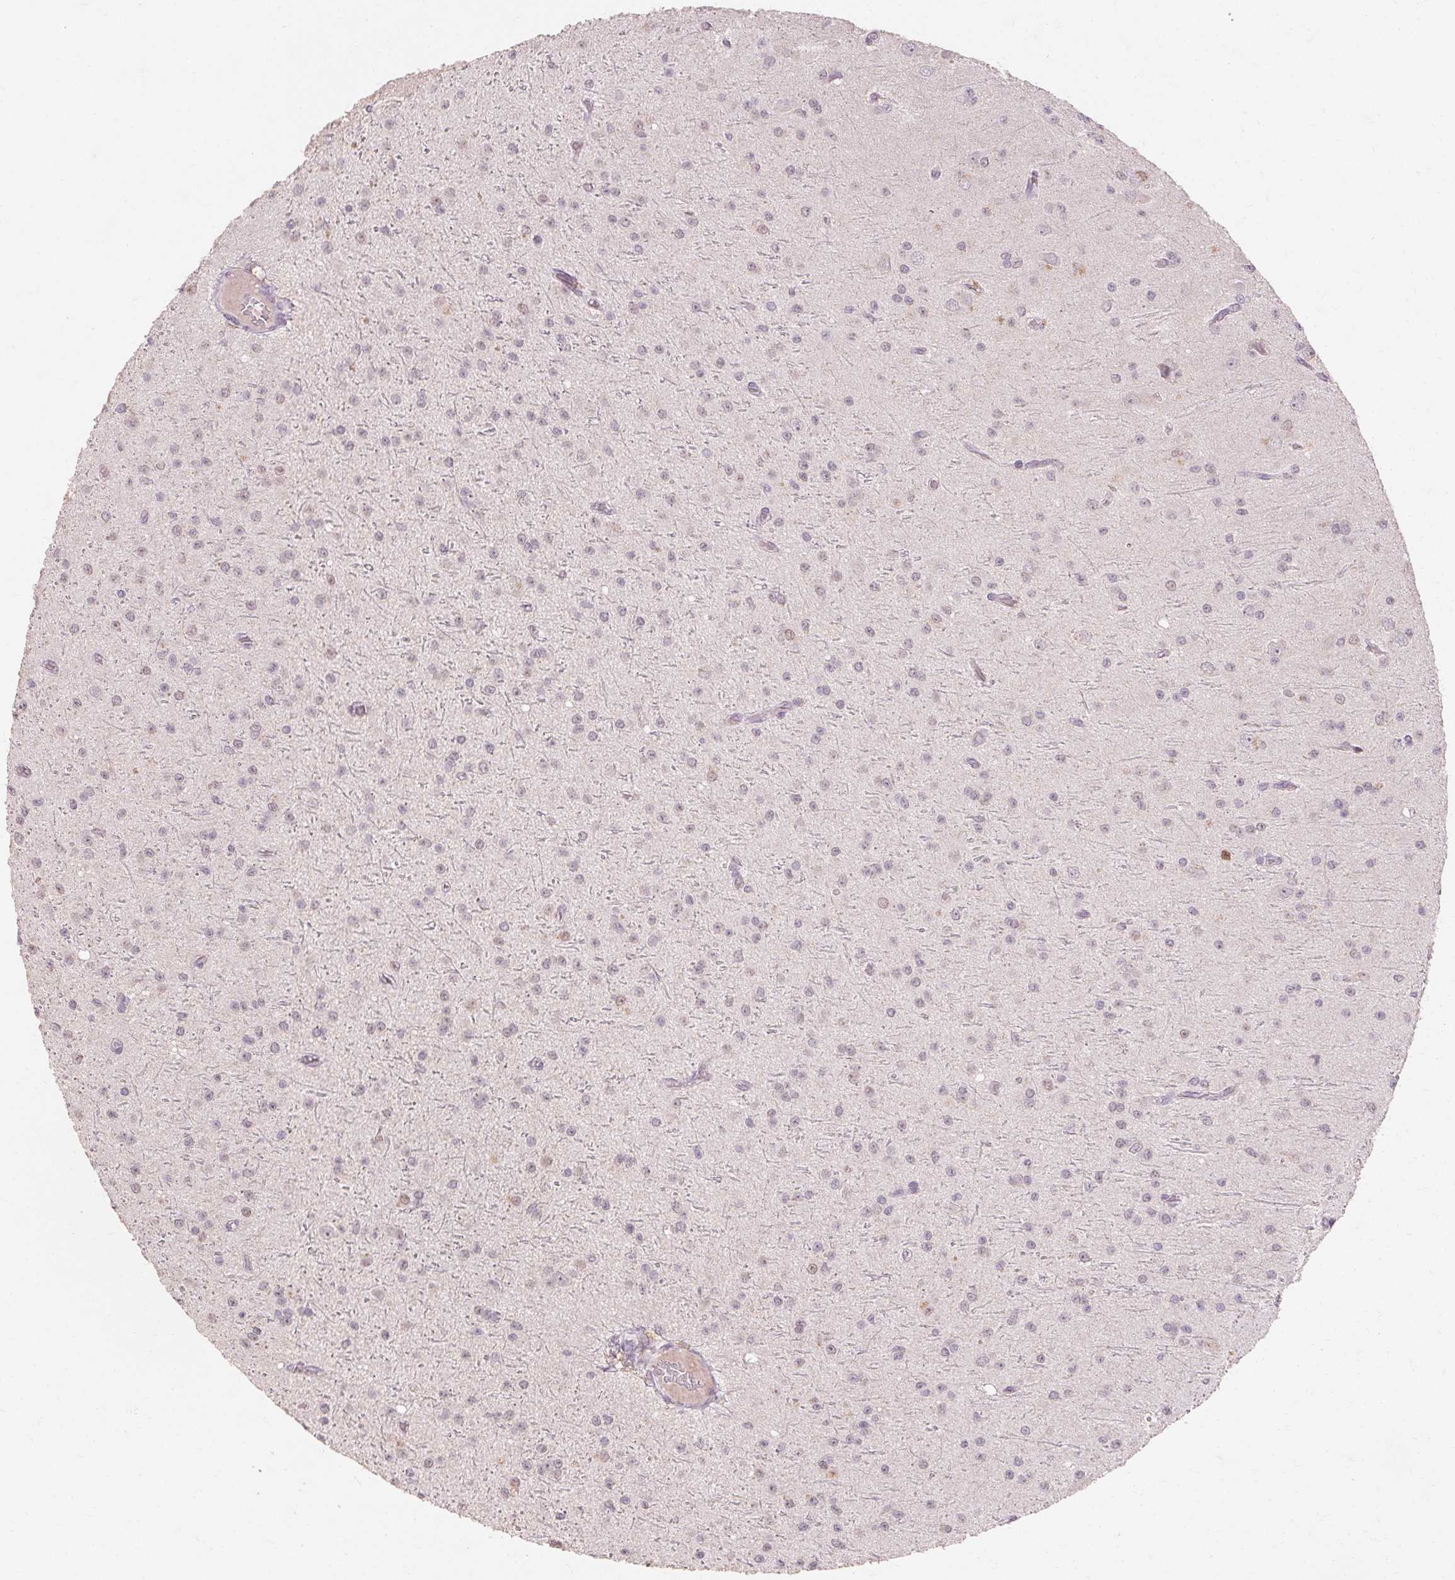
{"staining": {"intensity": "negative", "quantity": "none", "location": "none"}, "tissue": "glioma", "cell_type": "Tumor cells", "image_type": "cancer", "snomed": [{"axis": "morphology", "description": "Glioma, malignant, Low grade"}, {"axis": "topography", "description": "Brain"}], "caption": "An image of human malignant glioma (low-grade) is negative for staining in tumor cells. (DAB (3,3'-diaminobenzidine) immunohistochemistry, high magnification).", "gene": "SKP2", "patient": {"sex": "male", "age": 27}}